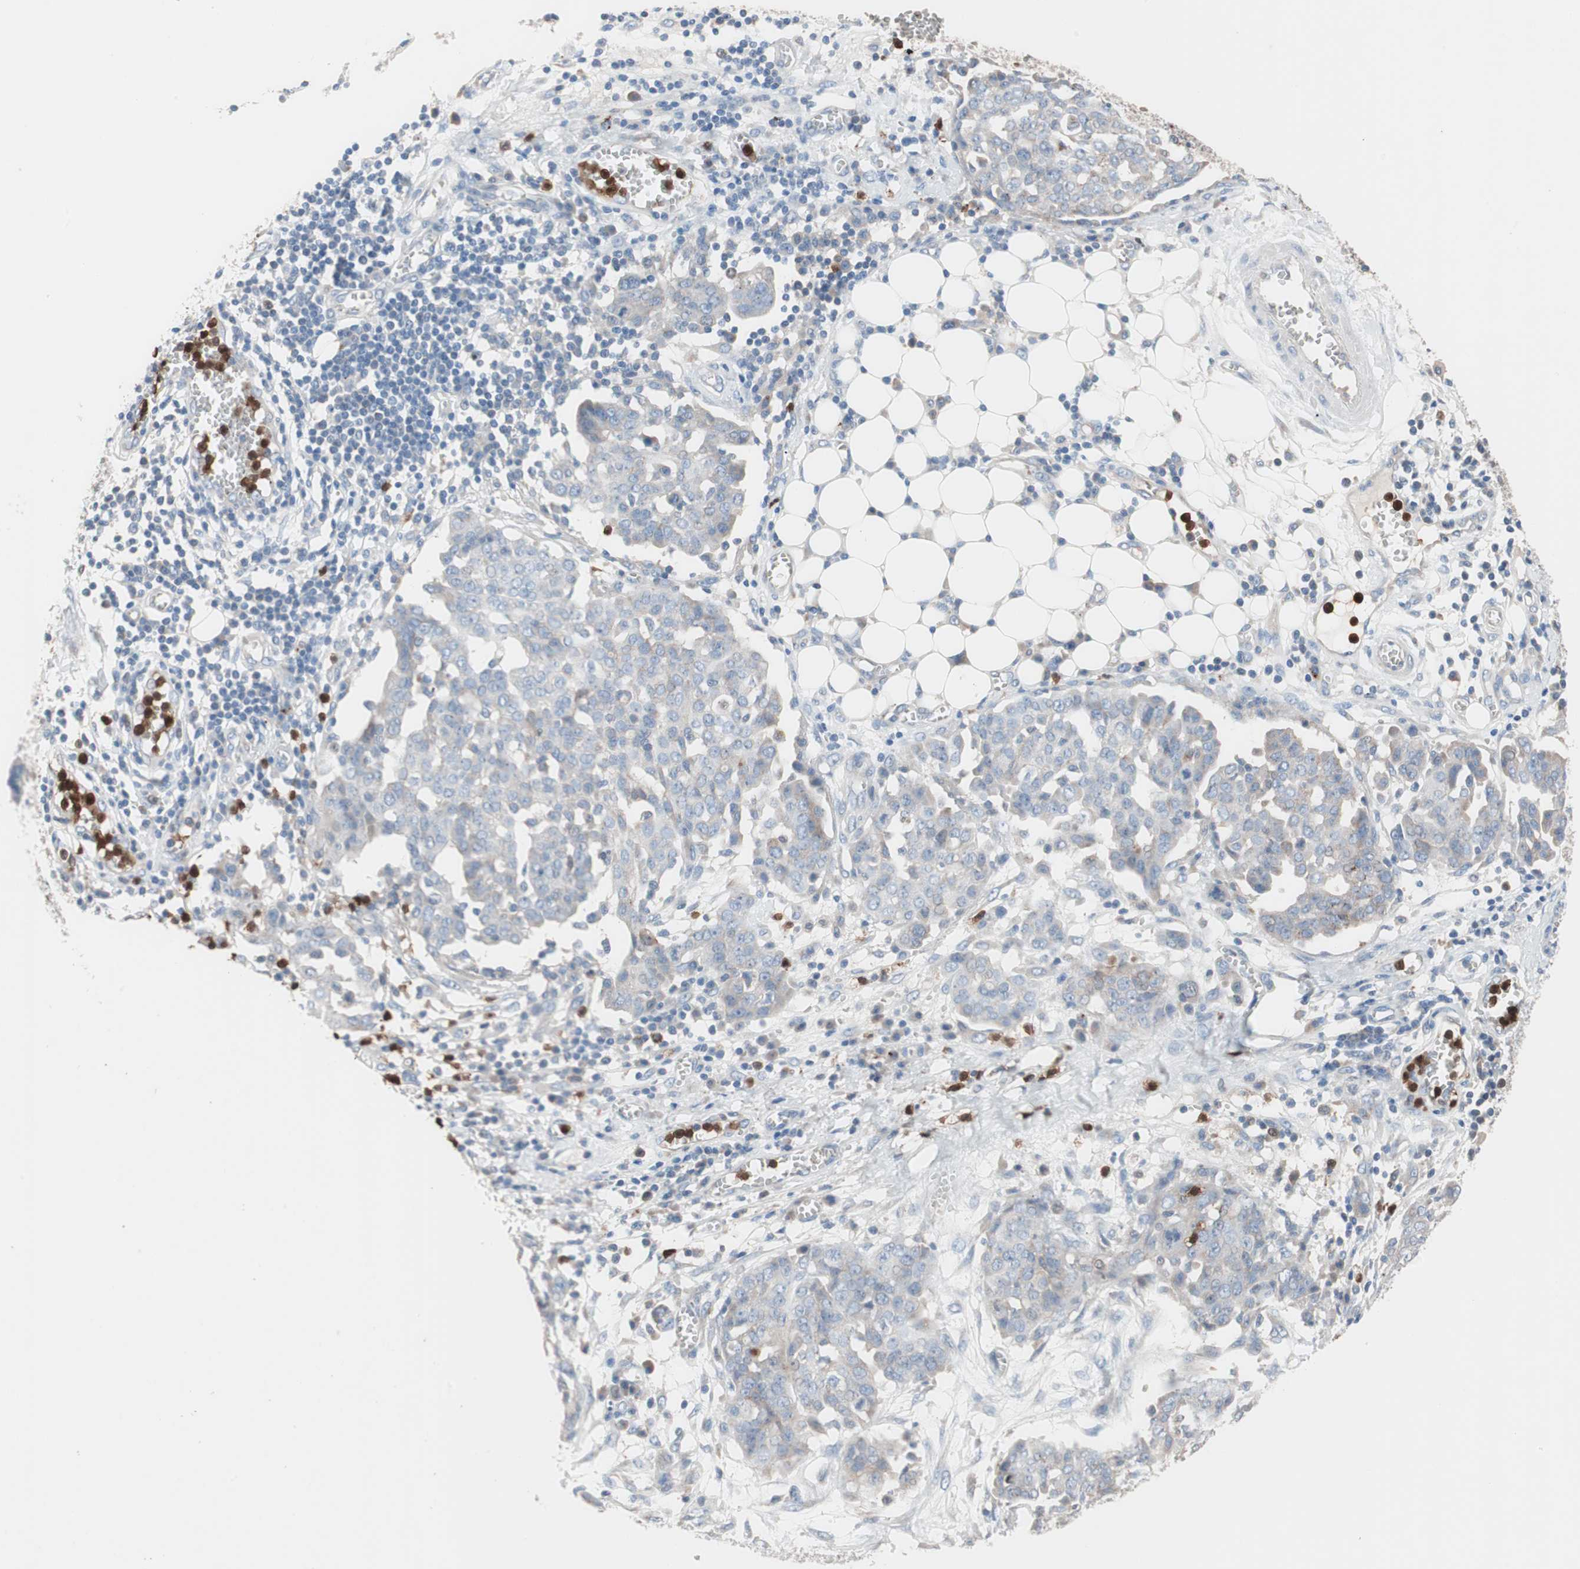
{"staining": {"intensity": "weak", "quantity": "<25%", "location": "cytoplasmic/membranous"}, "tissue": "ovarian cancer", "cell_type": "Tumor cells", "image_type": "cancer", "snomed": [{"axis": "morphology", "description": "Cystadenocarcinoma, serous, NOS"}, {"axis": "topography", "description": "Soft tissue"}, {"axis": "topography", "description": "Ovary"}], "caption": "A histopathology image of ovarian cancer stained for a protein demonstrates no brown staining in tumor cells.", "gene": "CLEC4D", "patient": {"sex": "female", "age": 57}}